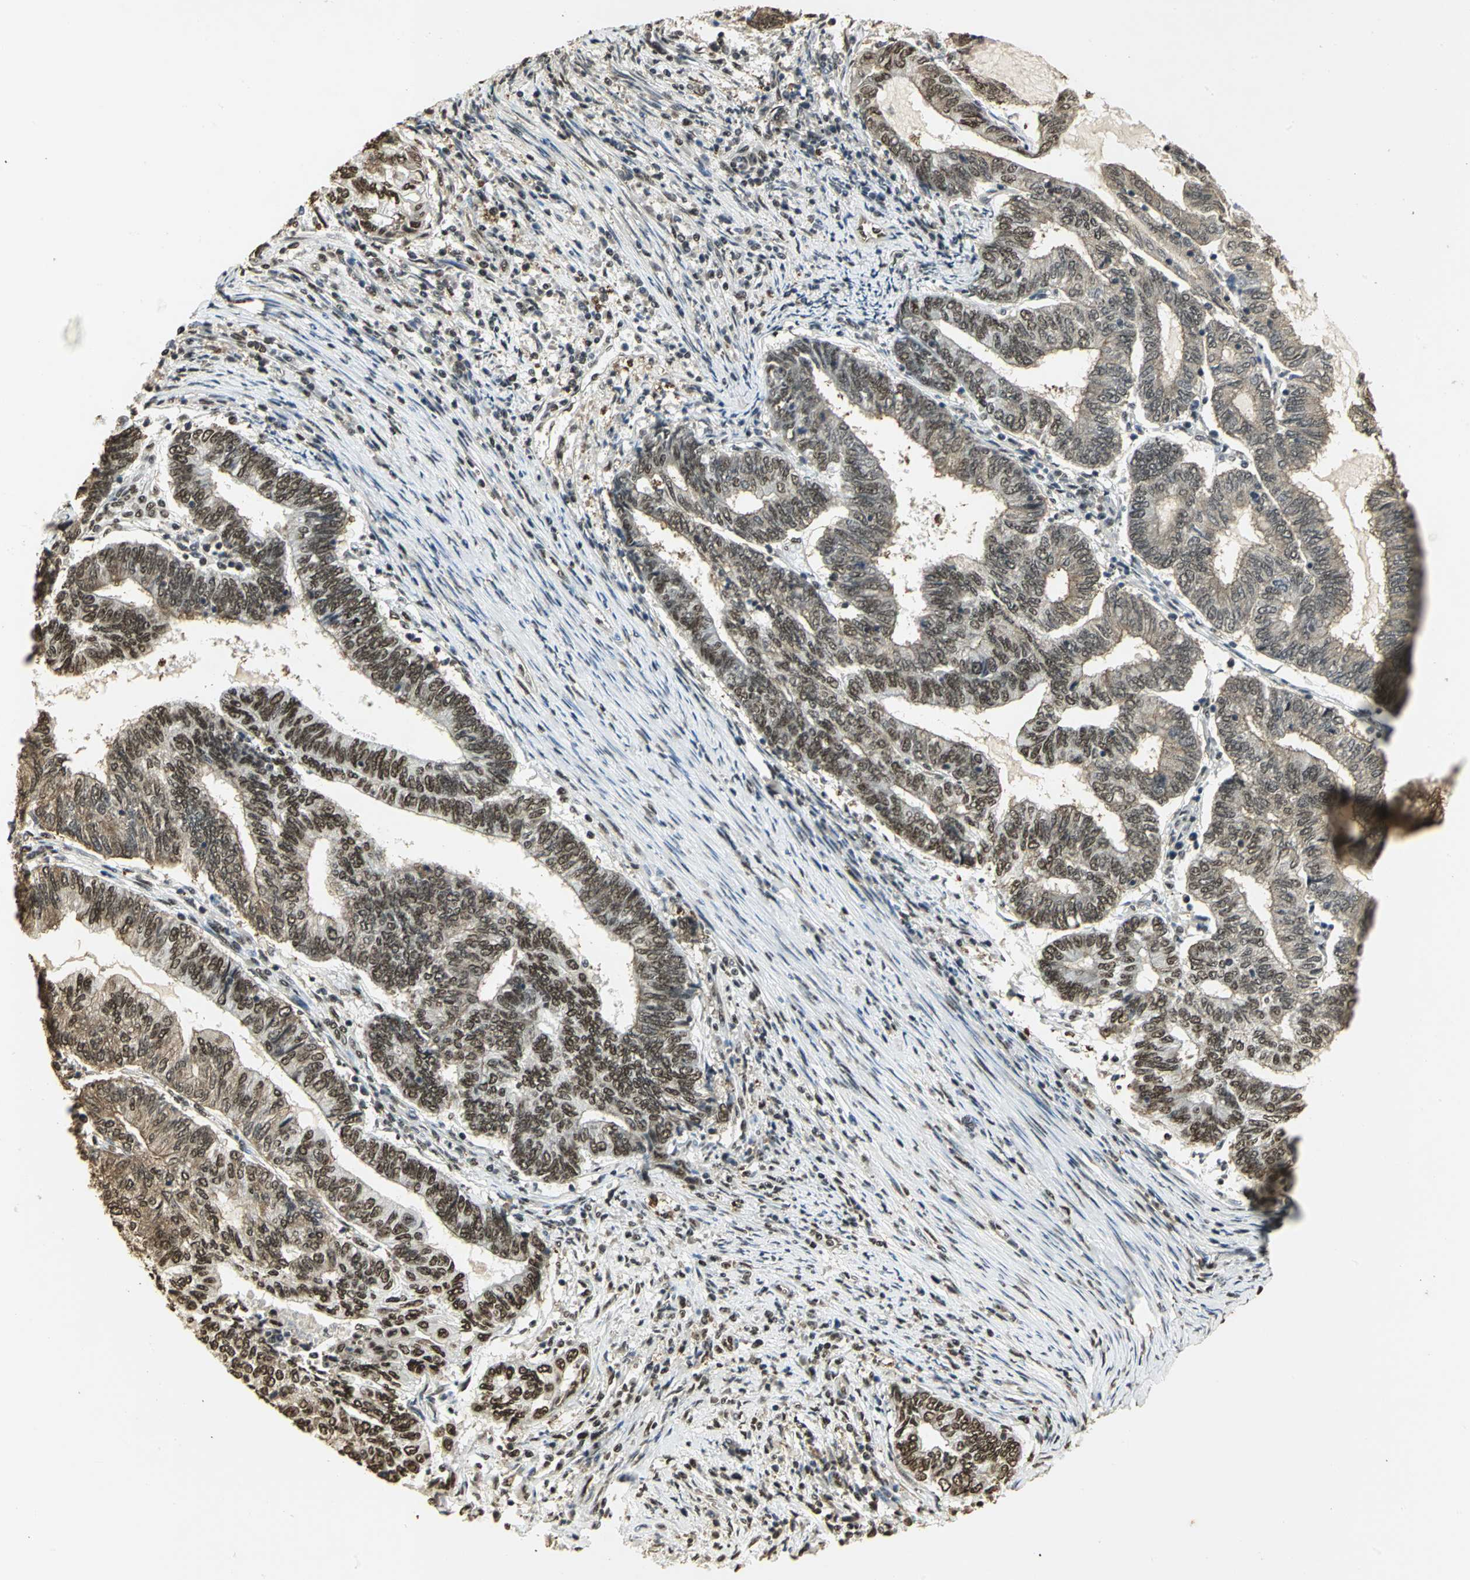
{"staining": {"intensity": "strong", "quantity": ">75%", "location": "cytoplasmic/membranous,nuclear"}, "tissue": "endometrial cancer", "cell_type": "Tumor cells", "image_type": "cancer", "snomed": [{"axis": "morphology", "description": "Adenocarcinoma, NOS"}, {"axis": "topography", "description": "Uterus"}, {"axis": "topography", "description": "Endometrium"}], "caption": "Brown immunohistochemical staining in human adenocarcinoma (endometrial) exhibits strong cytoplasmic/membranous and nuclear staining in about >75% of tumor cells. The staining was performed using DAB (3,3'-diaminobenzidine) to visualize the protein expression in brown, while the nuclei were stained in blue with hematoxylin (Magnification: 20x).", "gene": "SET", "patient": {"sex": "female", "age": 70}}